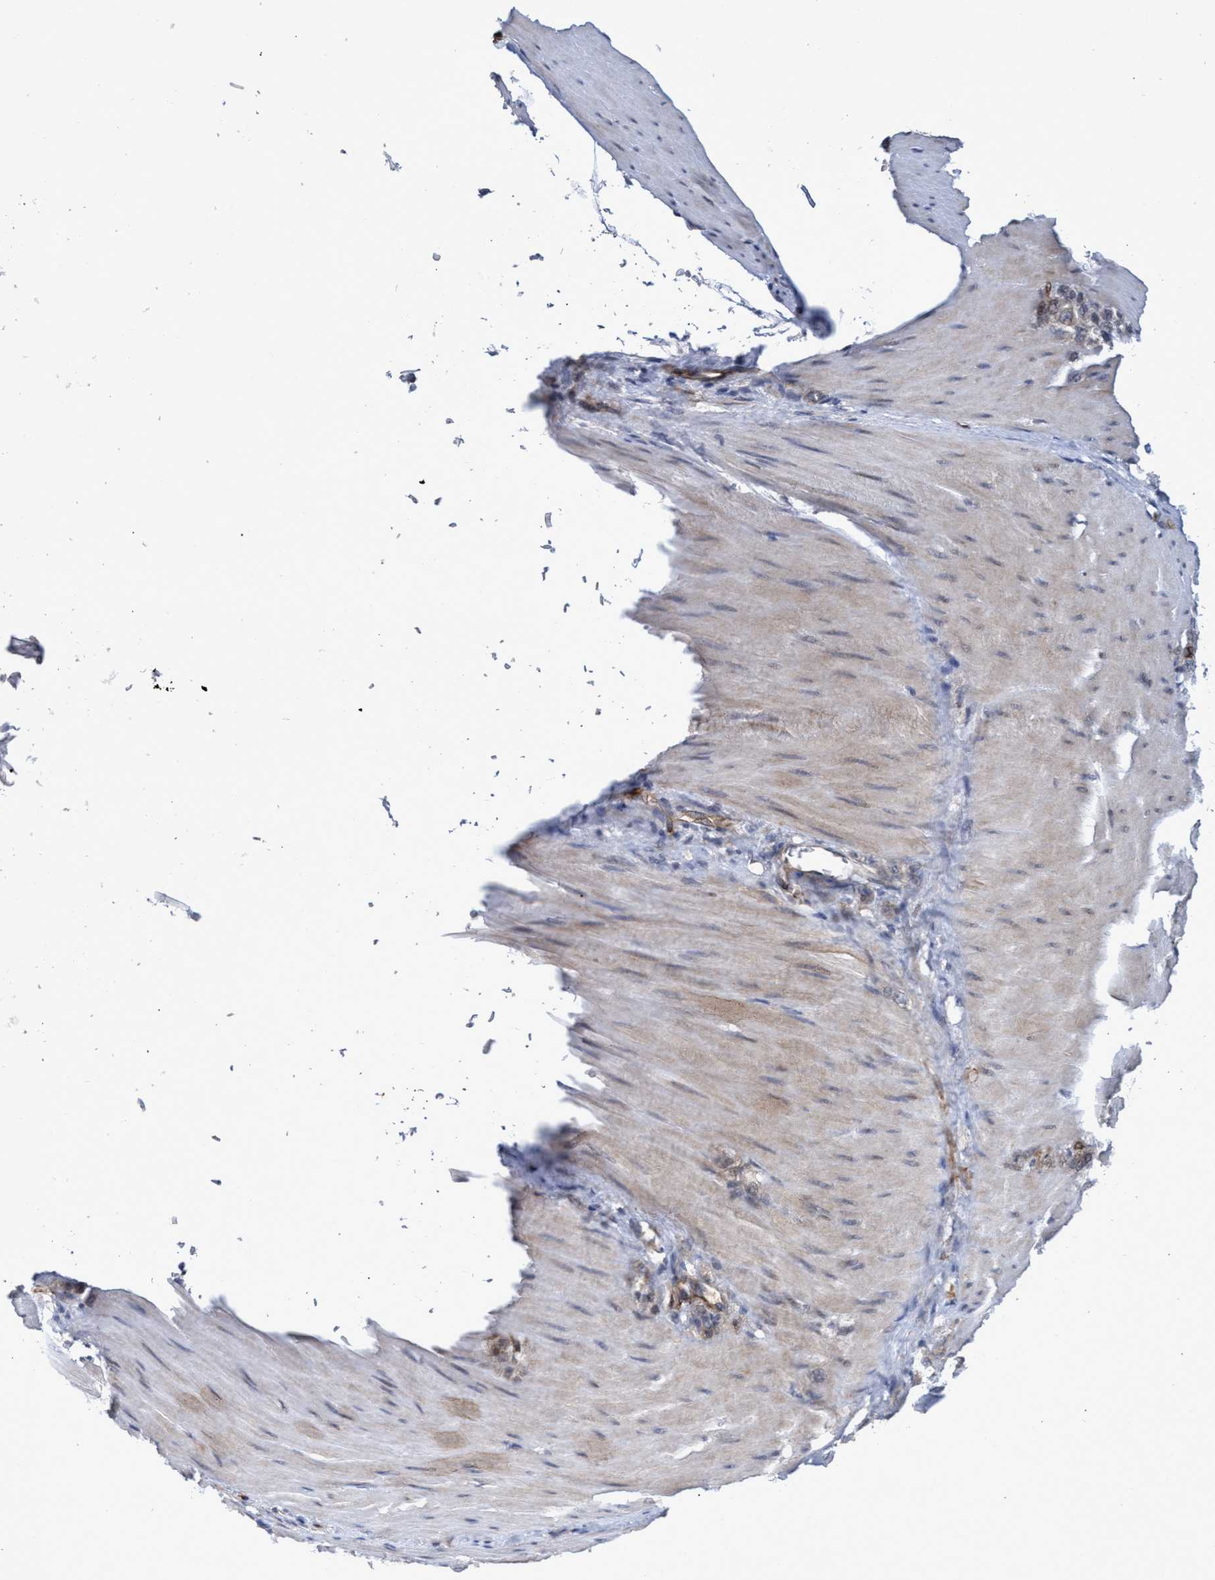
{"staining": {"intensity": "weak", "quantity": "<25%", "location": "cytoplasmic/membranous"}, "tissue": "stomach cancer", "cell_type": "Tumor cells", "image_type": "cancer", "snomed": [{"axis": "morphology", "description": "Normal tissue, NOS"}, {"axis": "morphology", "description": "Adenocarcinoma, NOS"}, {"axis": "topography", "description": "Stomach"}], "caption": "DAB immunohistochemical staining of human stomach cancer (adenocarcinoma) exhibits no significant staining in tumor cells.", "gene": "ZNF750", "patient": {"sex": "male", "age": 82}}